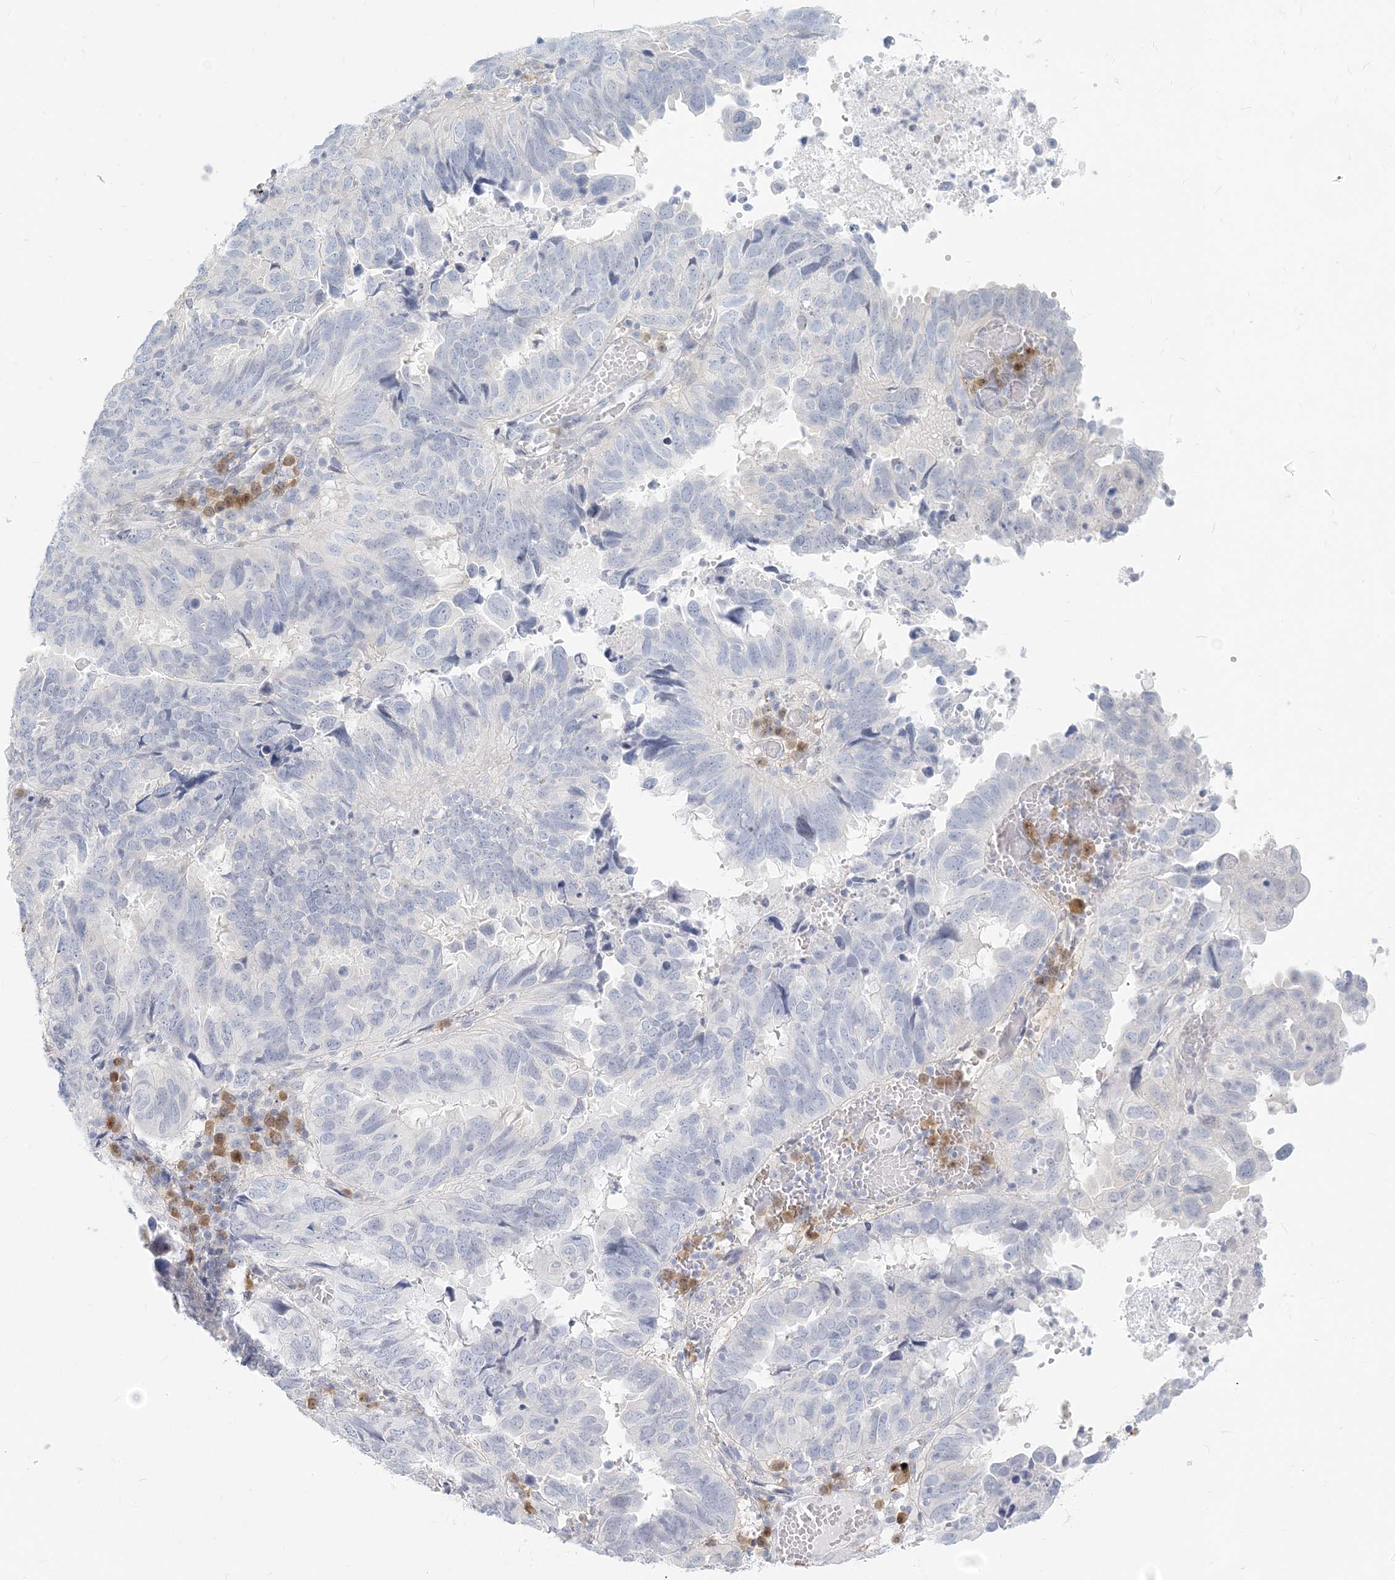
{"staining": {"intensity": "negative", "quantity": "none", "location": "none"}, "tissue": "endometrial cancer", "cell_type": "Tumor cells", "image_type": "cancer", "snomed": [{"axis": "morphology", "description": "Adenocarcinoma, NOS"}, {"axis": "topography", "description": "Uterus"}], "caption": "Endometrial adenocarcinoma was stained to show a protein in brown. There is no significant expression in tumor cells.", "gene": "GMPPA", "patient": {"sex": "female", "age": 77}}